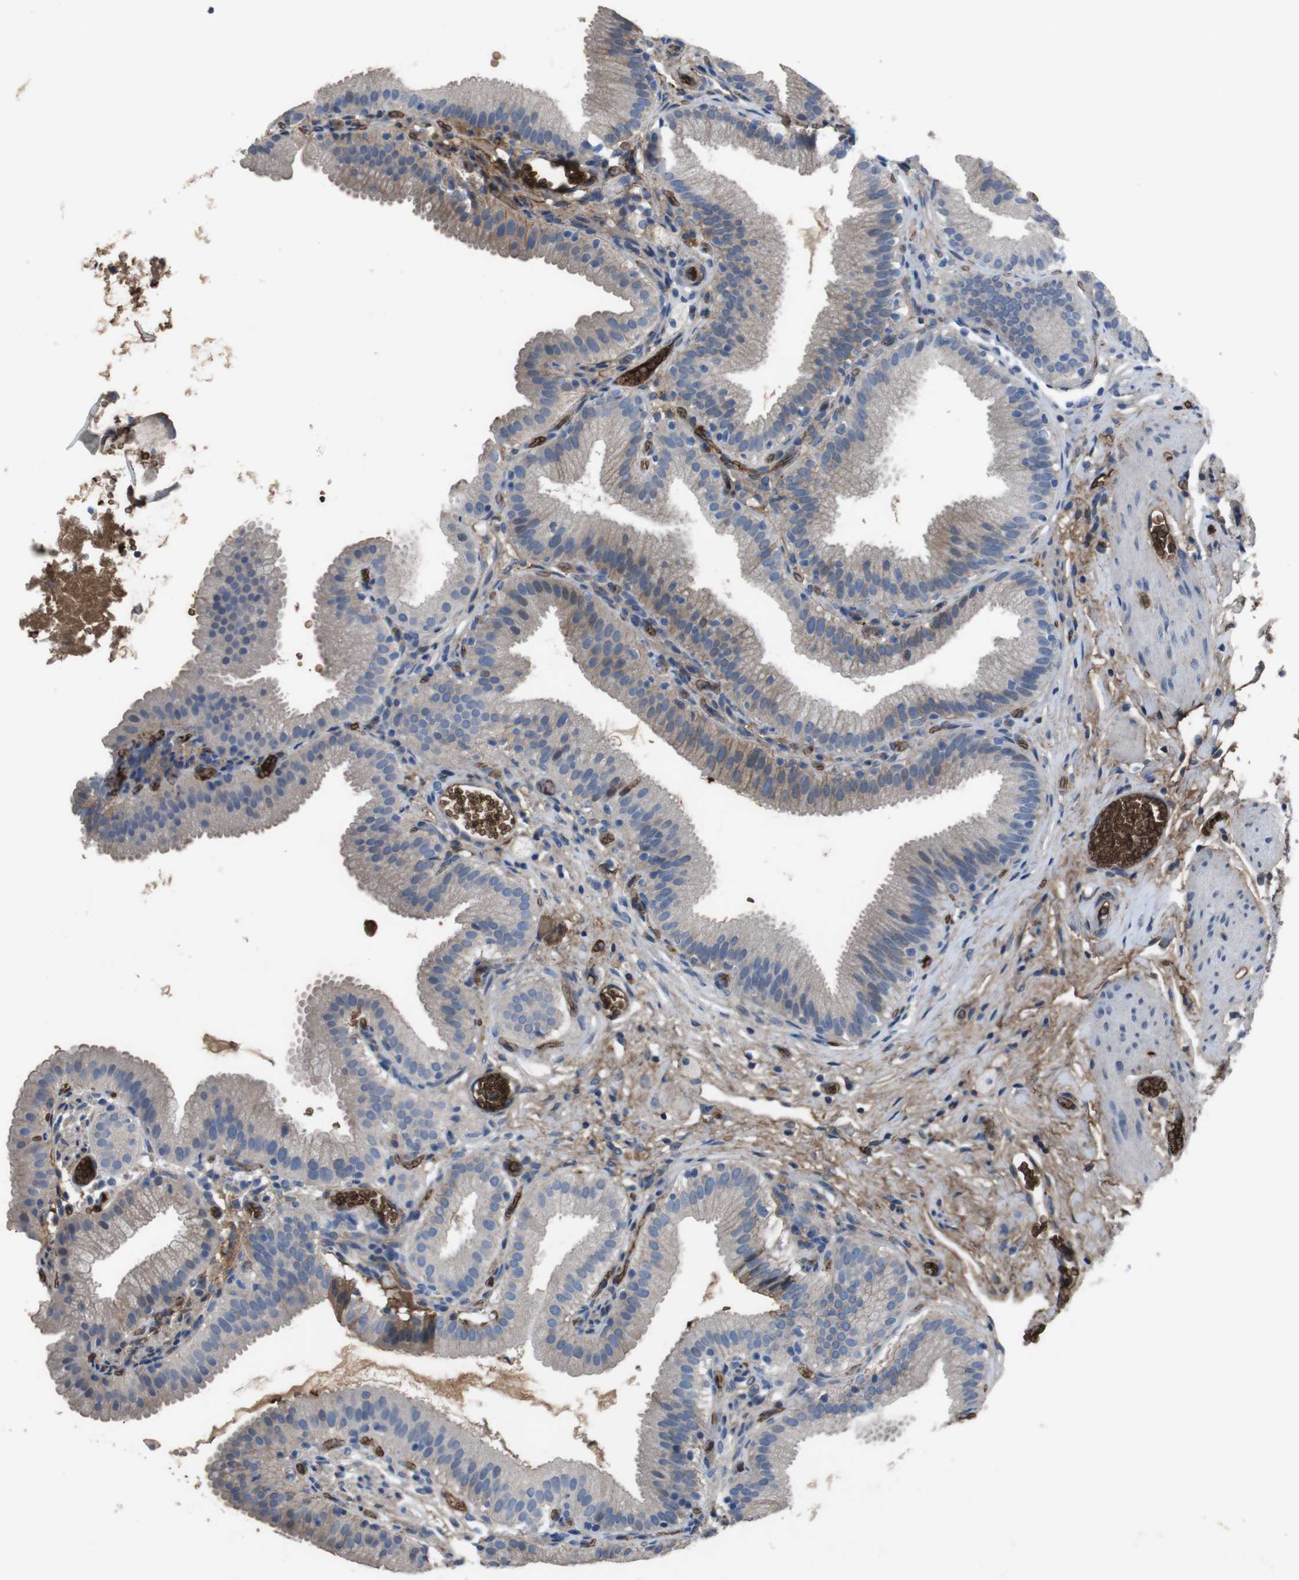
{"staining": {"intensity": "weak", "quantity": "<25%", "location": "cytoplasmic/membranous"}, "tissue": "gallbladder", "cell_type": "Glandular cells", "image_type": "normal", "snomed": [{"axis": "morphology", "description": "Normal tissue, NOS"}, {"axis": "topography", "description": "Gallbladder"}], "caption": "Glandular cells are negative for brown protein staining in benign gallbladder. (DAB (3,3'-diaminobenzidine) IHC with hematoxylin counter stain).", "gene": "SPTB", "patient": {"sex": "male", "age": 54}}